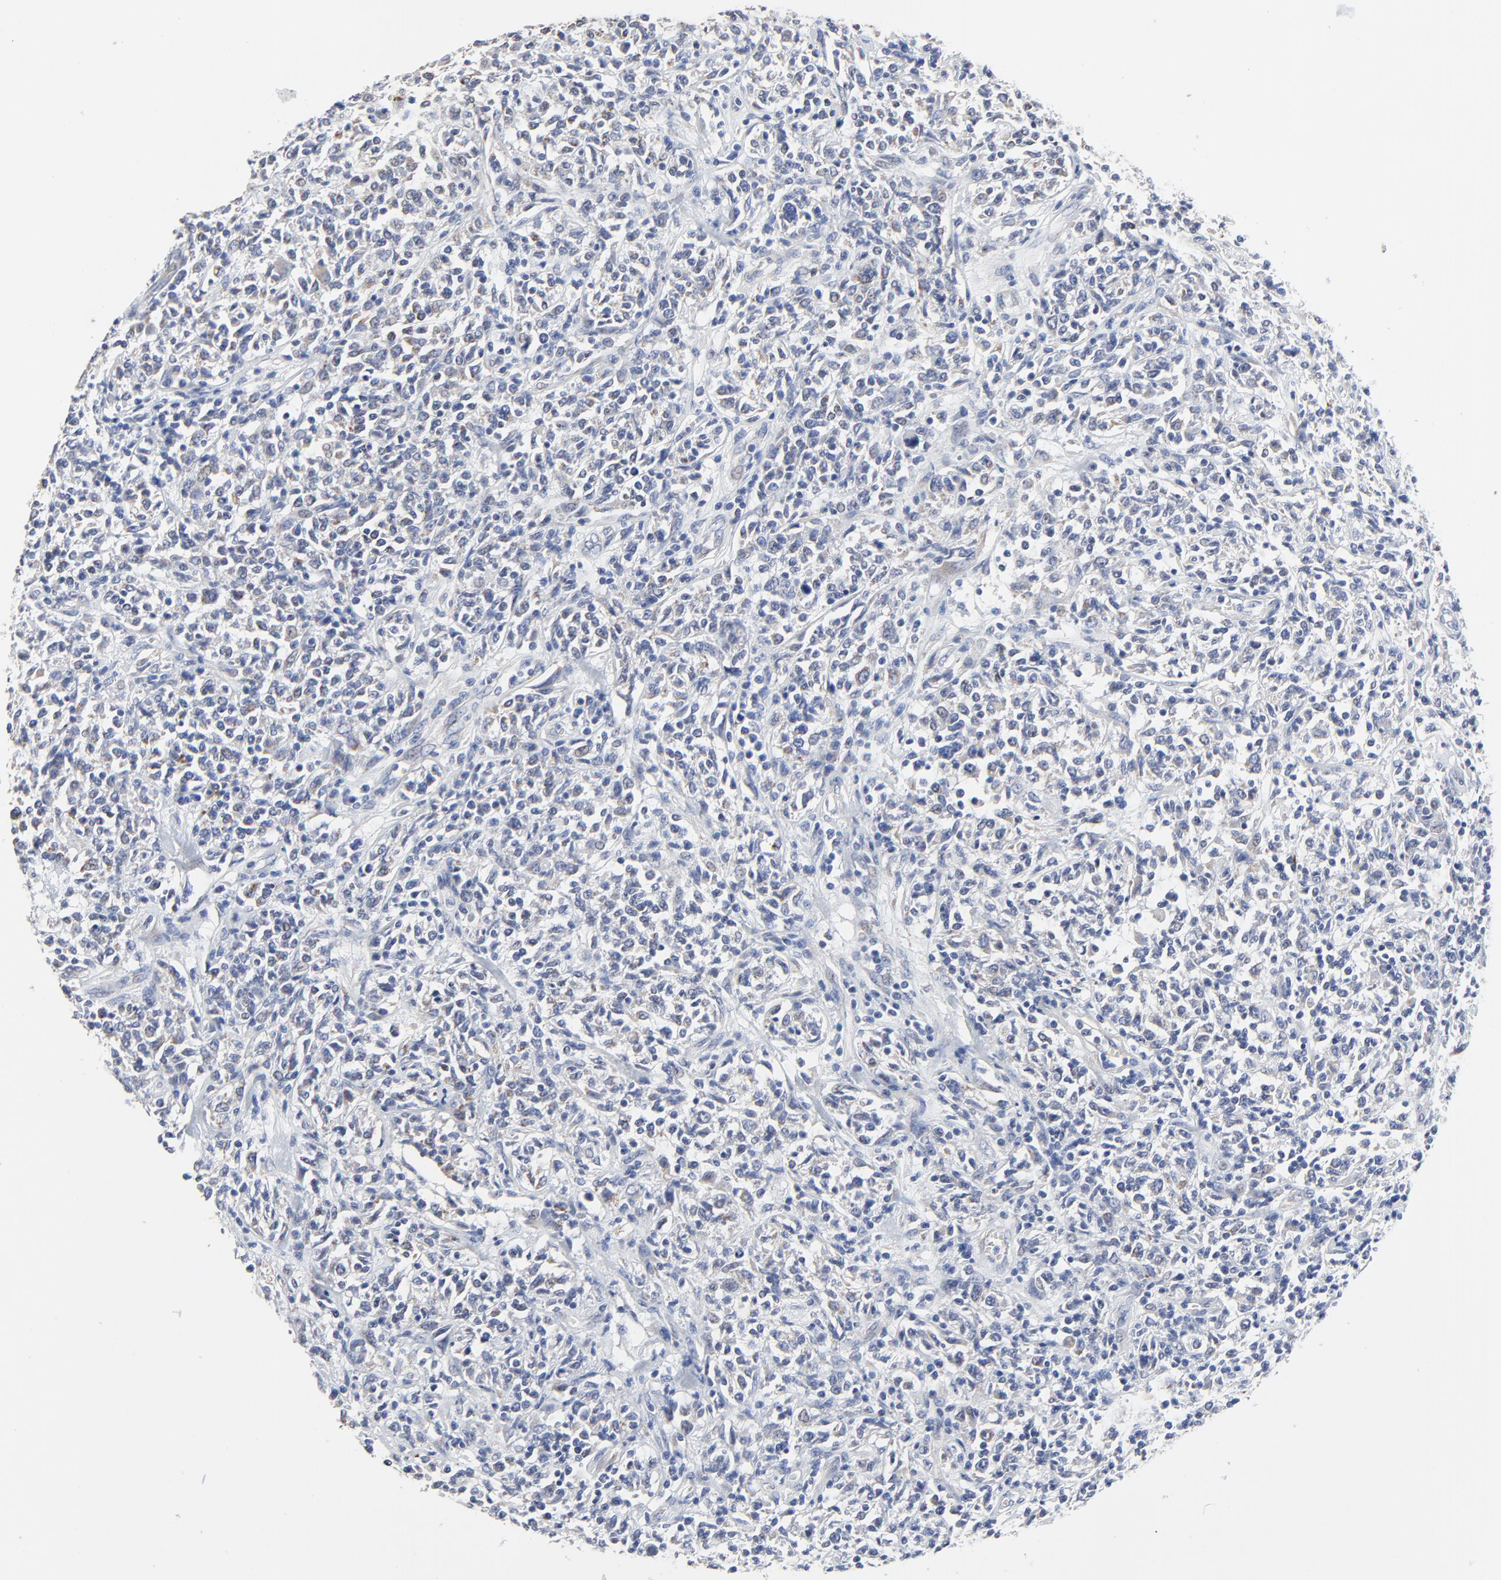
{"staining": {"intensity": "negative", "quantity": "none", "location": "none"}, "tissue": "lymphoma", "cell_type": "Tumor cells", "image_type": "cancer", "snomed": [{"axis": "morphology", "description": "Malignant lymphoma, non-Hodgkin's type, Low grade"}, {"axis": "topography", "description": "Small intestine"}], "caption": "DAB (3,3'-diaminobenzidine) immunohistochemical staining of low-grade malignant lymphoma, non-Hodgkin's type exhibits no significant expression in tumor cells. (DAB (3,3'-diaminobenzidine) immunohistochemistry (IHC) visualized using brightfield microscopy, high magnification).", "gene": "DHRSX", "patient": {"sex": "female", "age": 59}}